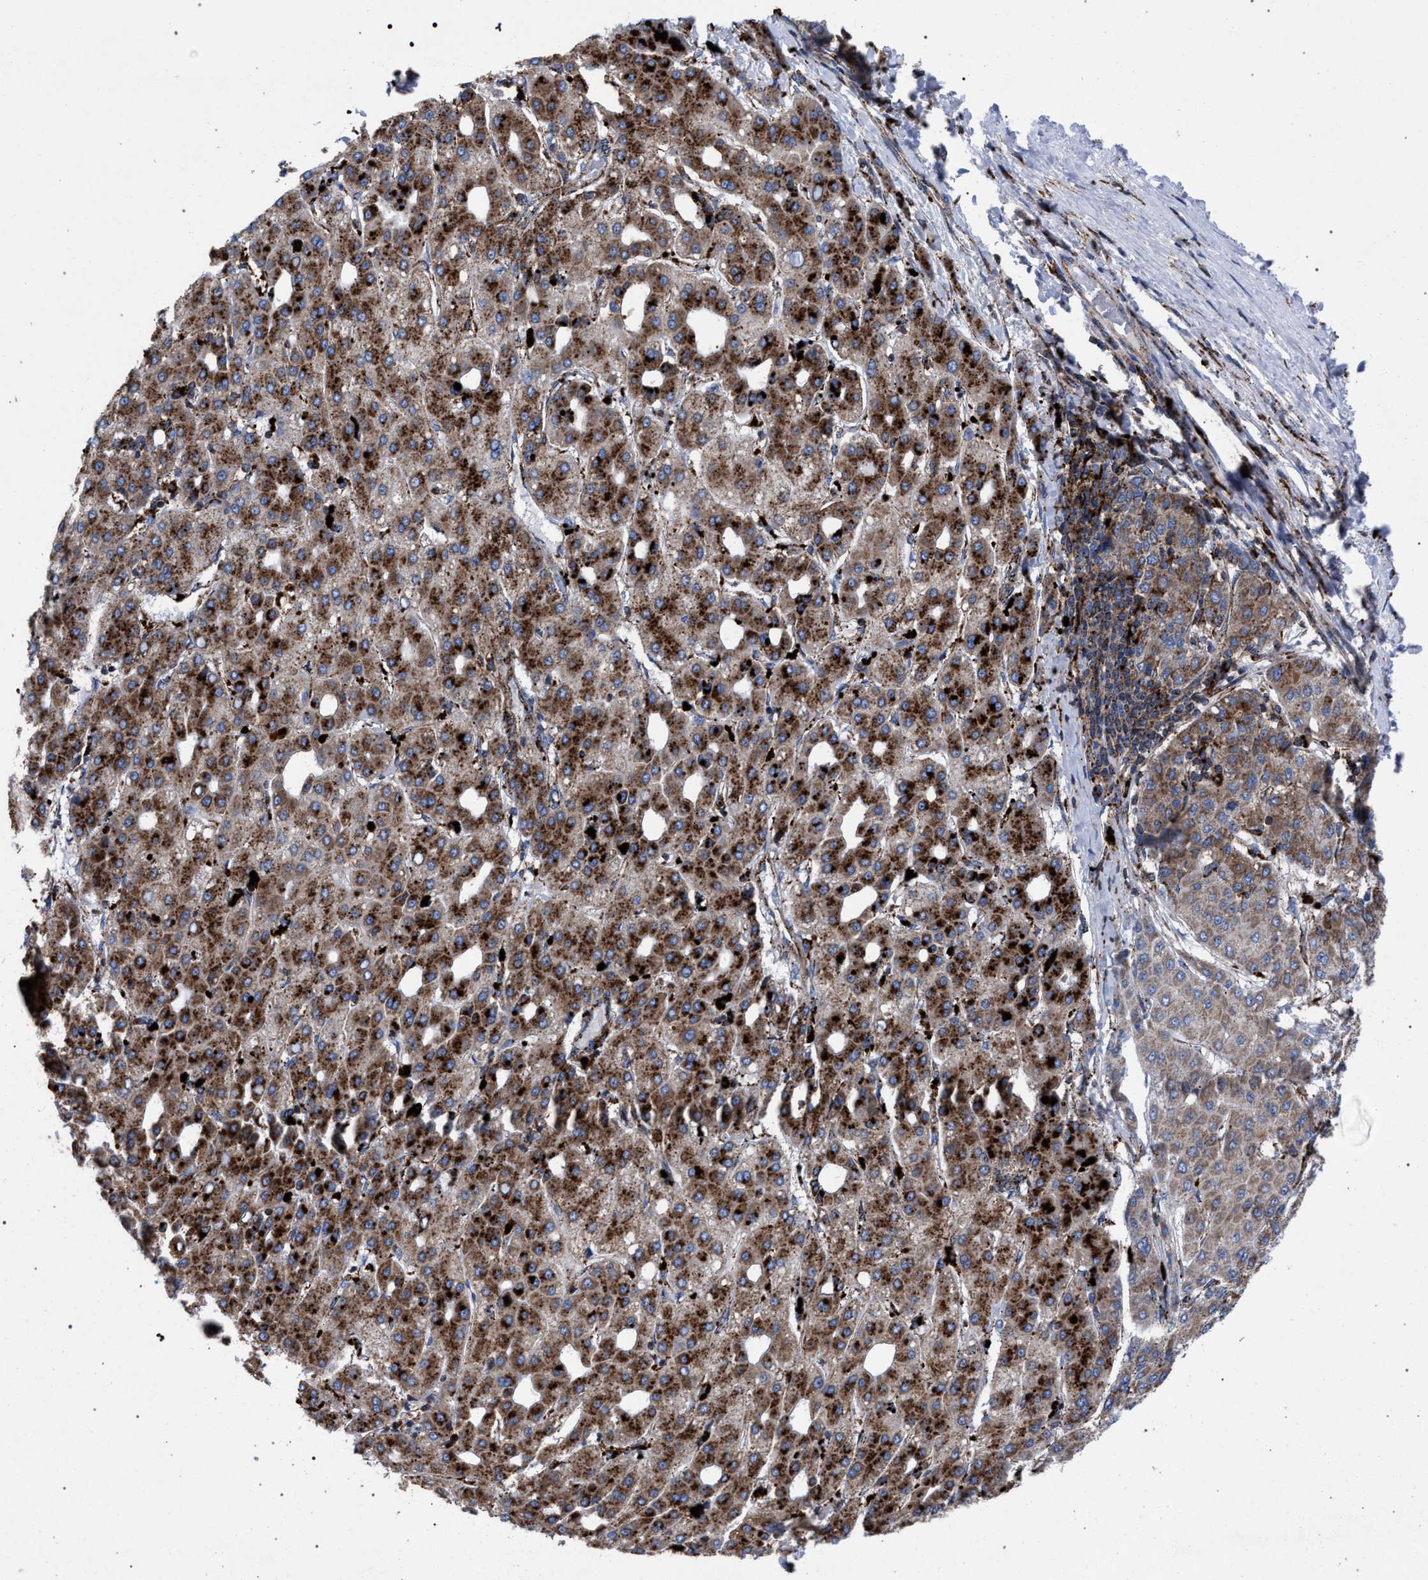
{"staining": {"intensity": "strong", "quantity": ">75%", "location": "cytoplasmic/membranous"}, "tissue": "liver cancer", "cell_type": "Tumor cells", "image_type": "cancer", "snomed": [{"axis": "morphology", "description": "Carcinoma, Hepatocellular, NOS"}, {"axis": "topography", "description": "Liver"}], "caption": "Protein expression analysis of human liver cancer reveals strong cytoplasmic/membranous expression in approximately >75% of tumor cells.", "gene": "PPT1", "patient": {"sex": "male", "age": 65}}